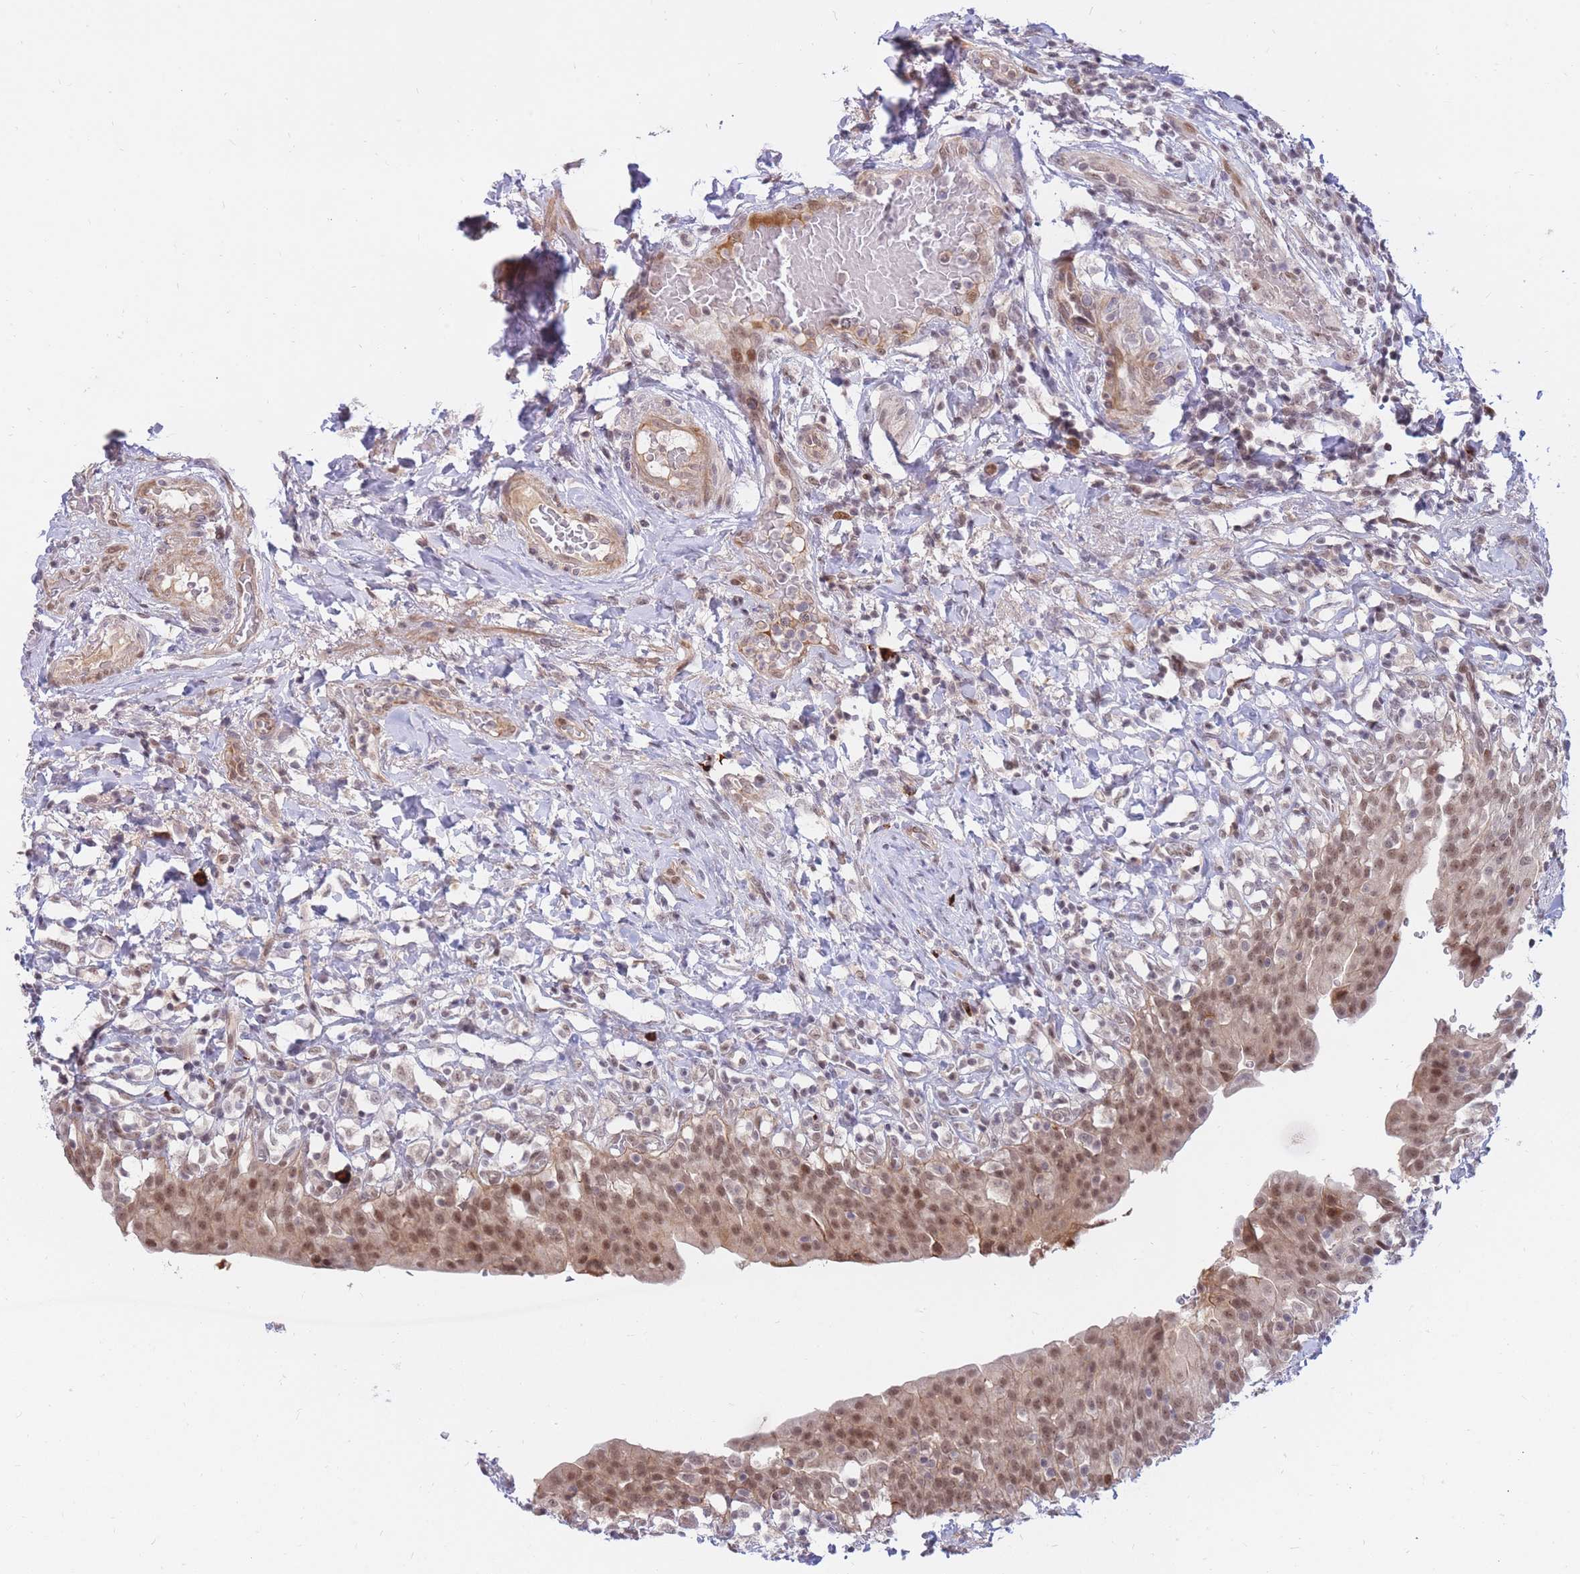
{"staining": {"intensity": "moderate", "quantity": ">75%", "location": "nuclear"}, "tissue": "urinary bladder", "cell_type": "Urothelial cells", "image_type": "normal", "snomed": [{"axis": "morphology", "description": "Normal tissue, NOS"}, {"axis": "morphology", "description": "Inflammation, NOS"}, {"axis": "topography", "description": "Urinary bladder"}], "caption": "Protein expression by IHC demonstrates moderate nuclear expression in approximately >75% of urothelial cells in unremarkable urinary bladder. The staining is performed using DAB brown chromogen to label protein expression. The nuclei are counter-stained blue using hematoxylin.", "gene": "ERICH6B", "patient": {"sex": "male", "age": 64}}